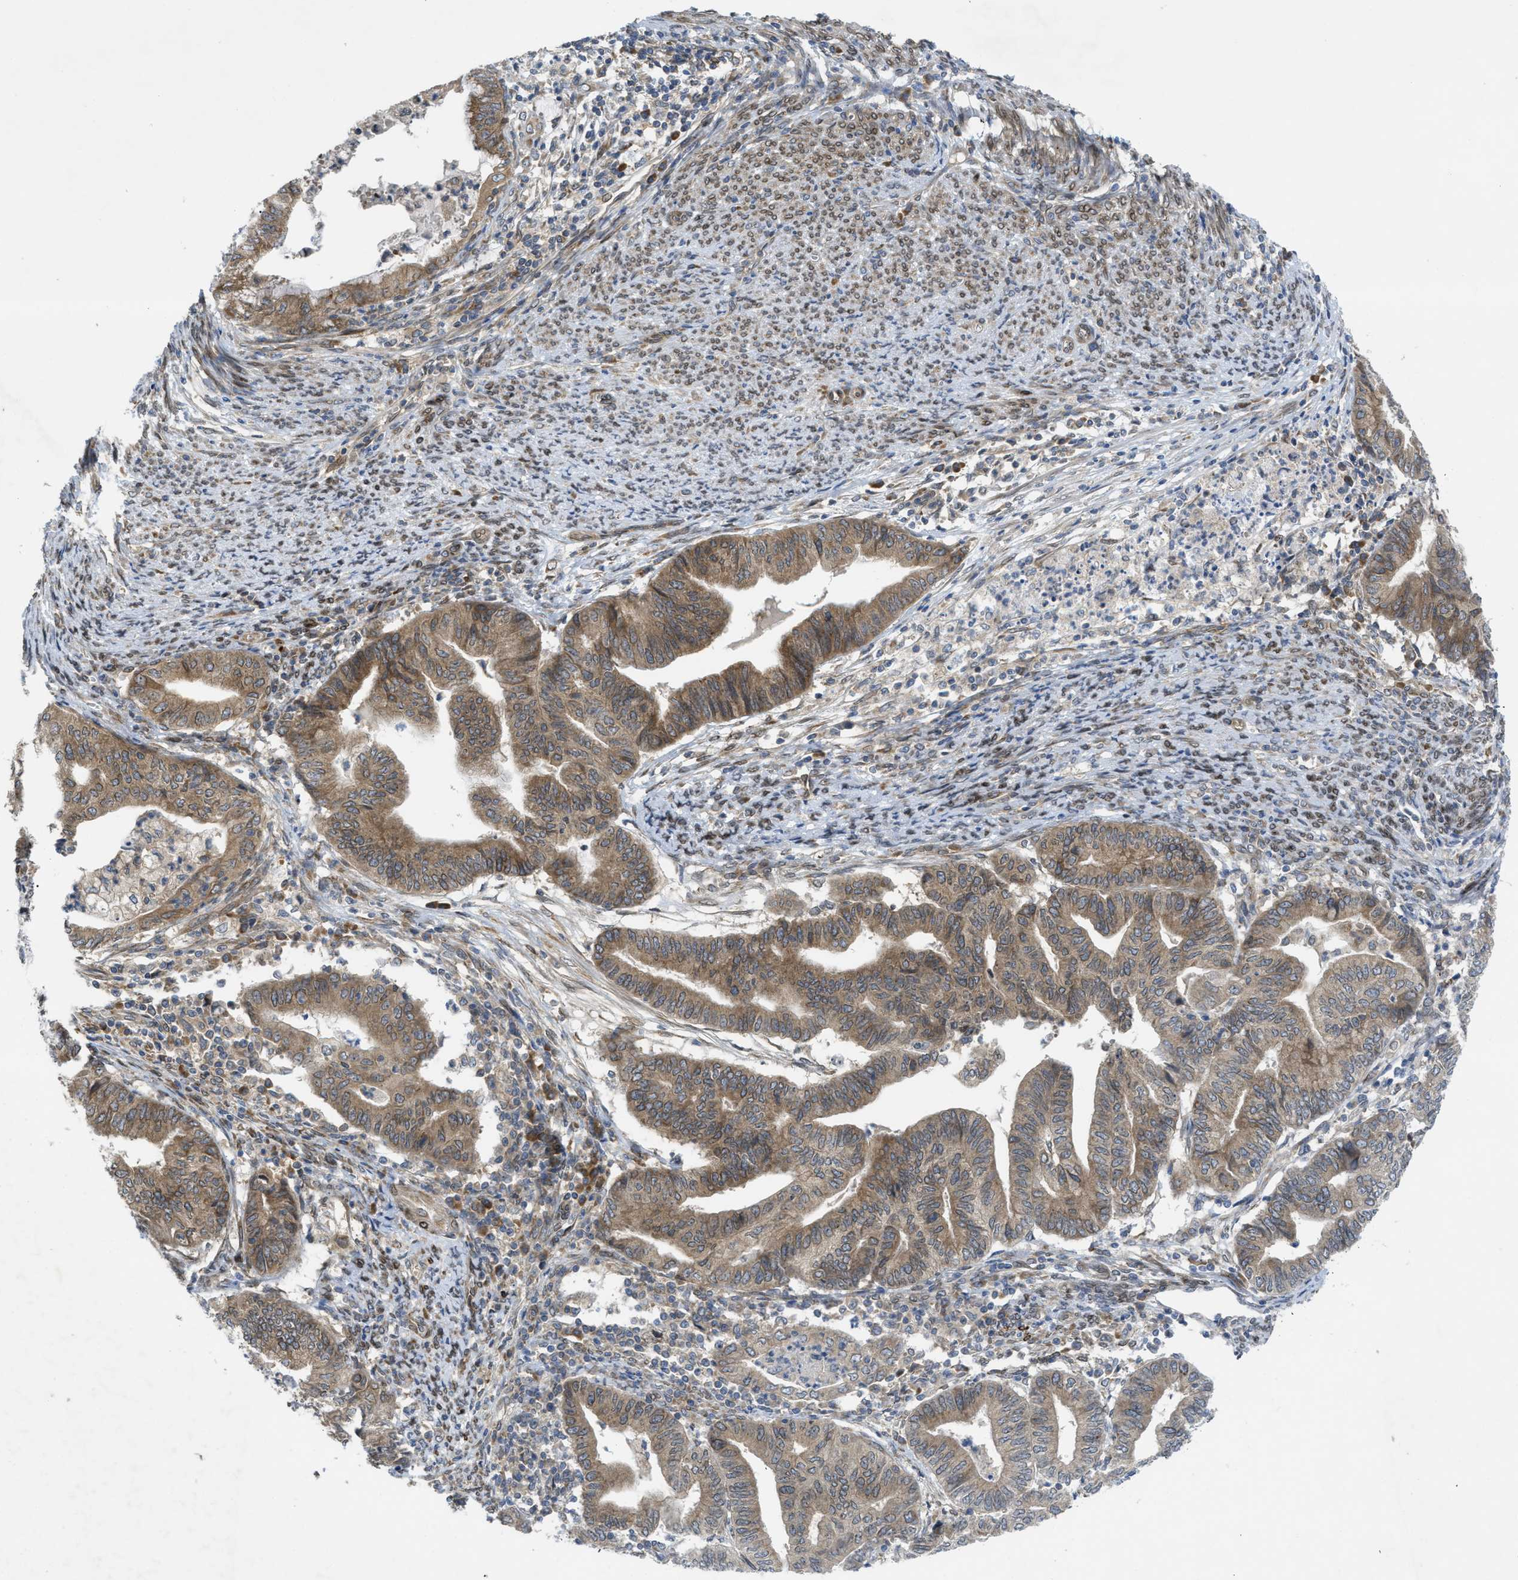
{"staining": {"intensity": "moderate", "quantity": ">75%", "location": "cytoplasmic/membranous"}, "tissue": "endometrial cancer", "cell_type": "Tumor cells", "image_type": "cancer", "snomed": [{"axis": "morphology", "description": "Adenocarcinoma, NOS"}, {"axis": "topography", "description": "Endometrium"}], "caption": "Immunohistochemical staining of adenocarcinoma (endometrial) exhibits medium levels of moderate cytoplasmic/membranous positivity in approximately >75% of tumor cells.", "gene": "EIF2AK3", "patient": {"sex": "female", "age": 79}}